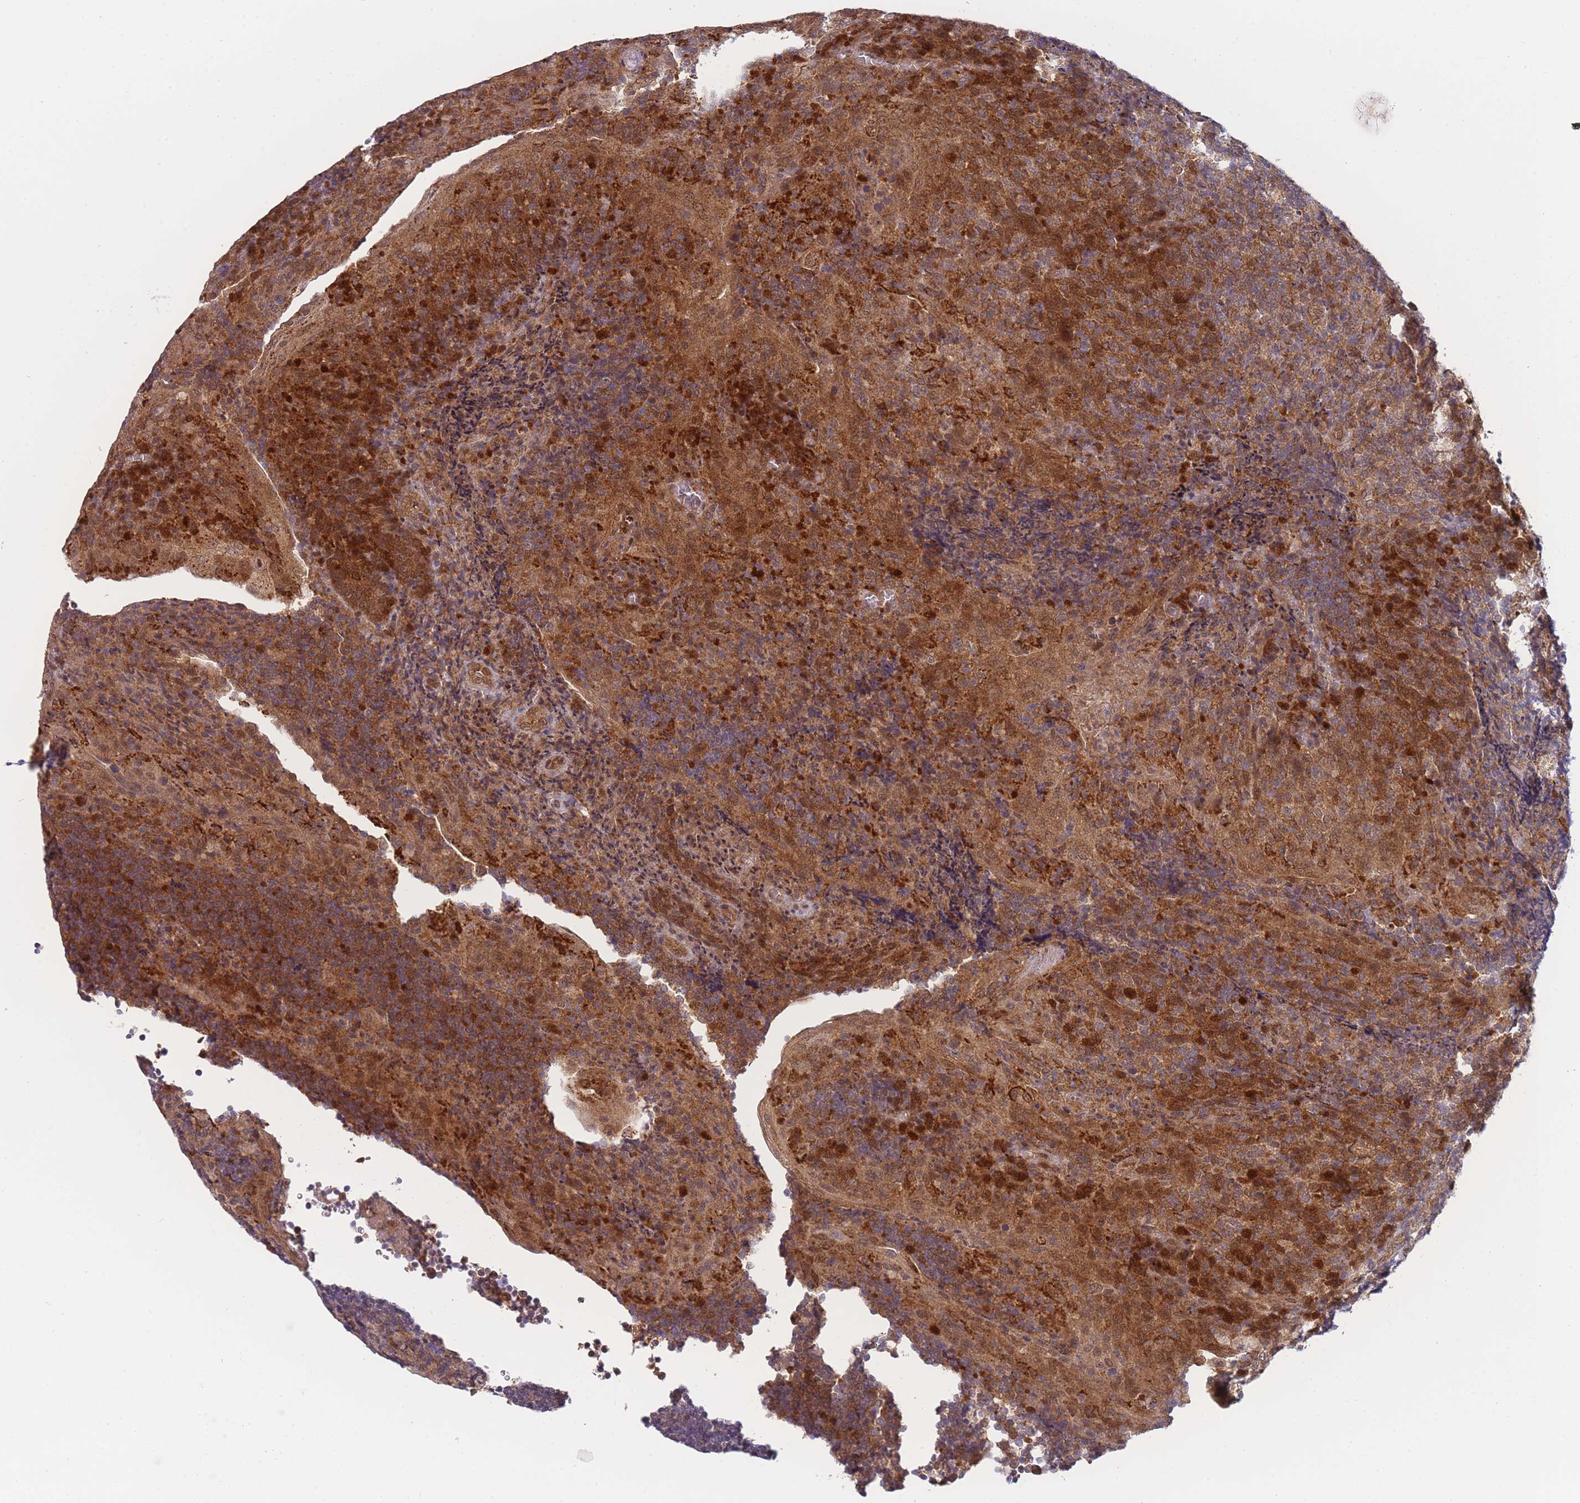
{"staining": {"intensity": "moderate", "quantity": ">75%", "location": "cytoplasmic/membranous"}, "tissue": "tonsil", "cell_type": "Germinal center cells", "image_type": "normal", "snomed": [{"axis": "morphology", "description": "Normal tissue, NOS"}, {"axis": "topography", "description": "Tonsil"}], "caption": "Immunohistochemical staining of unremarkable human tonsil exhibits >75% levels of moderate cytoplasmic/membranous protein positivity in approximately >75% of germinal center cells.", "gene": "MRI1", "patient": {"sex": "male", "age": 17}}